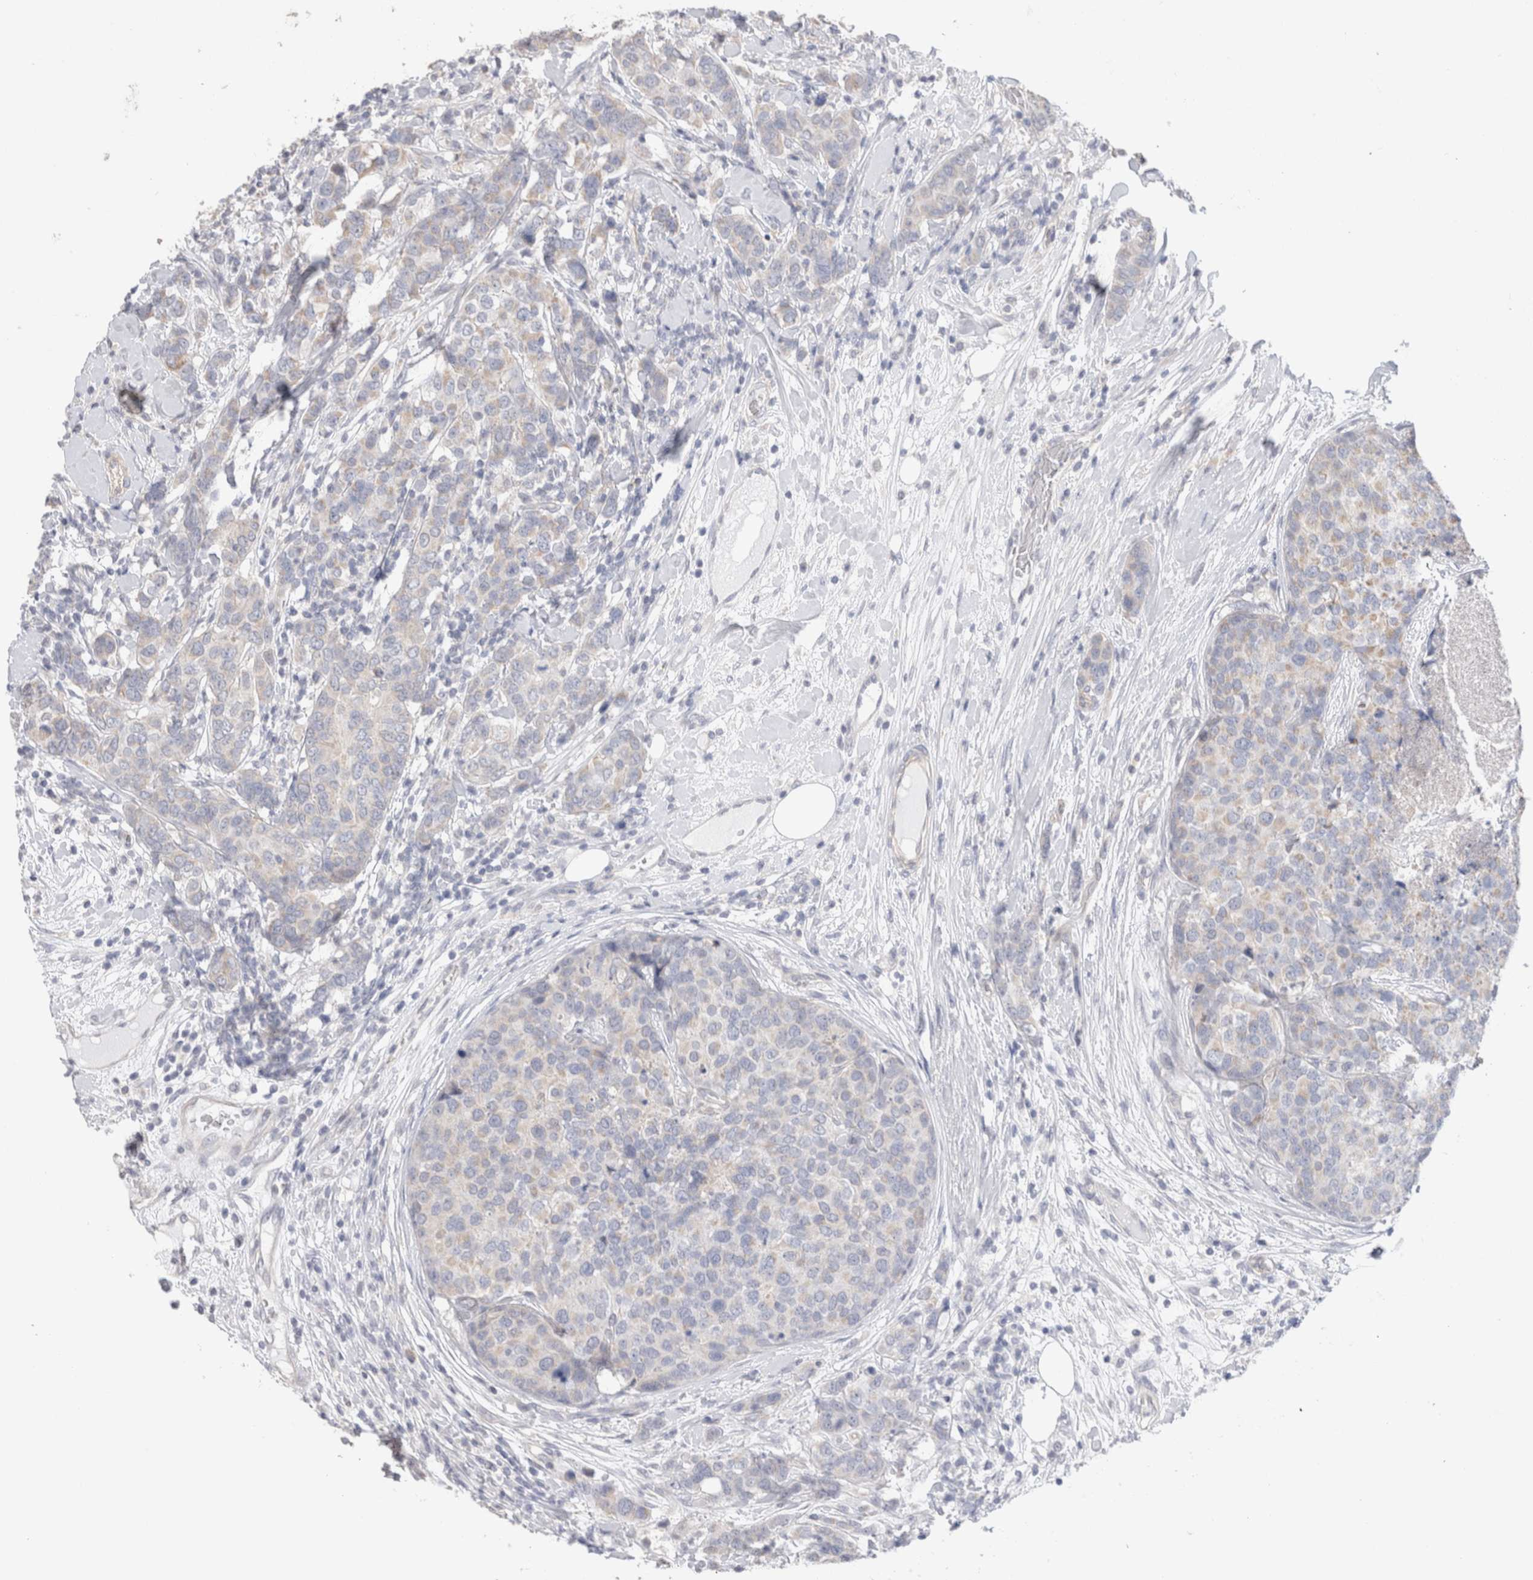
{"staining": {"intensity": "negative", "quantity": "none", "location": "none"}, "tissue": "breast cancer", "cell_type": "Tumor cells", "image_type": "cancer", "snomed": [{"axis": "morphology", "description": "Lobular carcinoma"}, {"axis": "topography", "description": "Breast"}], "caption": "Image shows no protein positivity in tumor cells of breast lobular carcinoma tissue.", "gene": "DMD", "patient": {"sex": "female", "age": 59}}